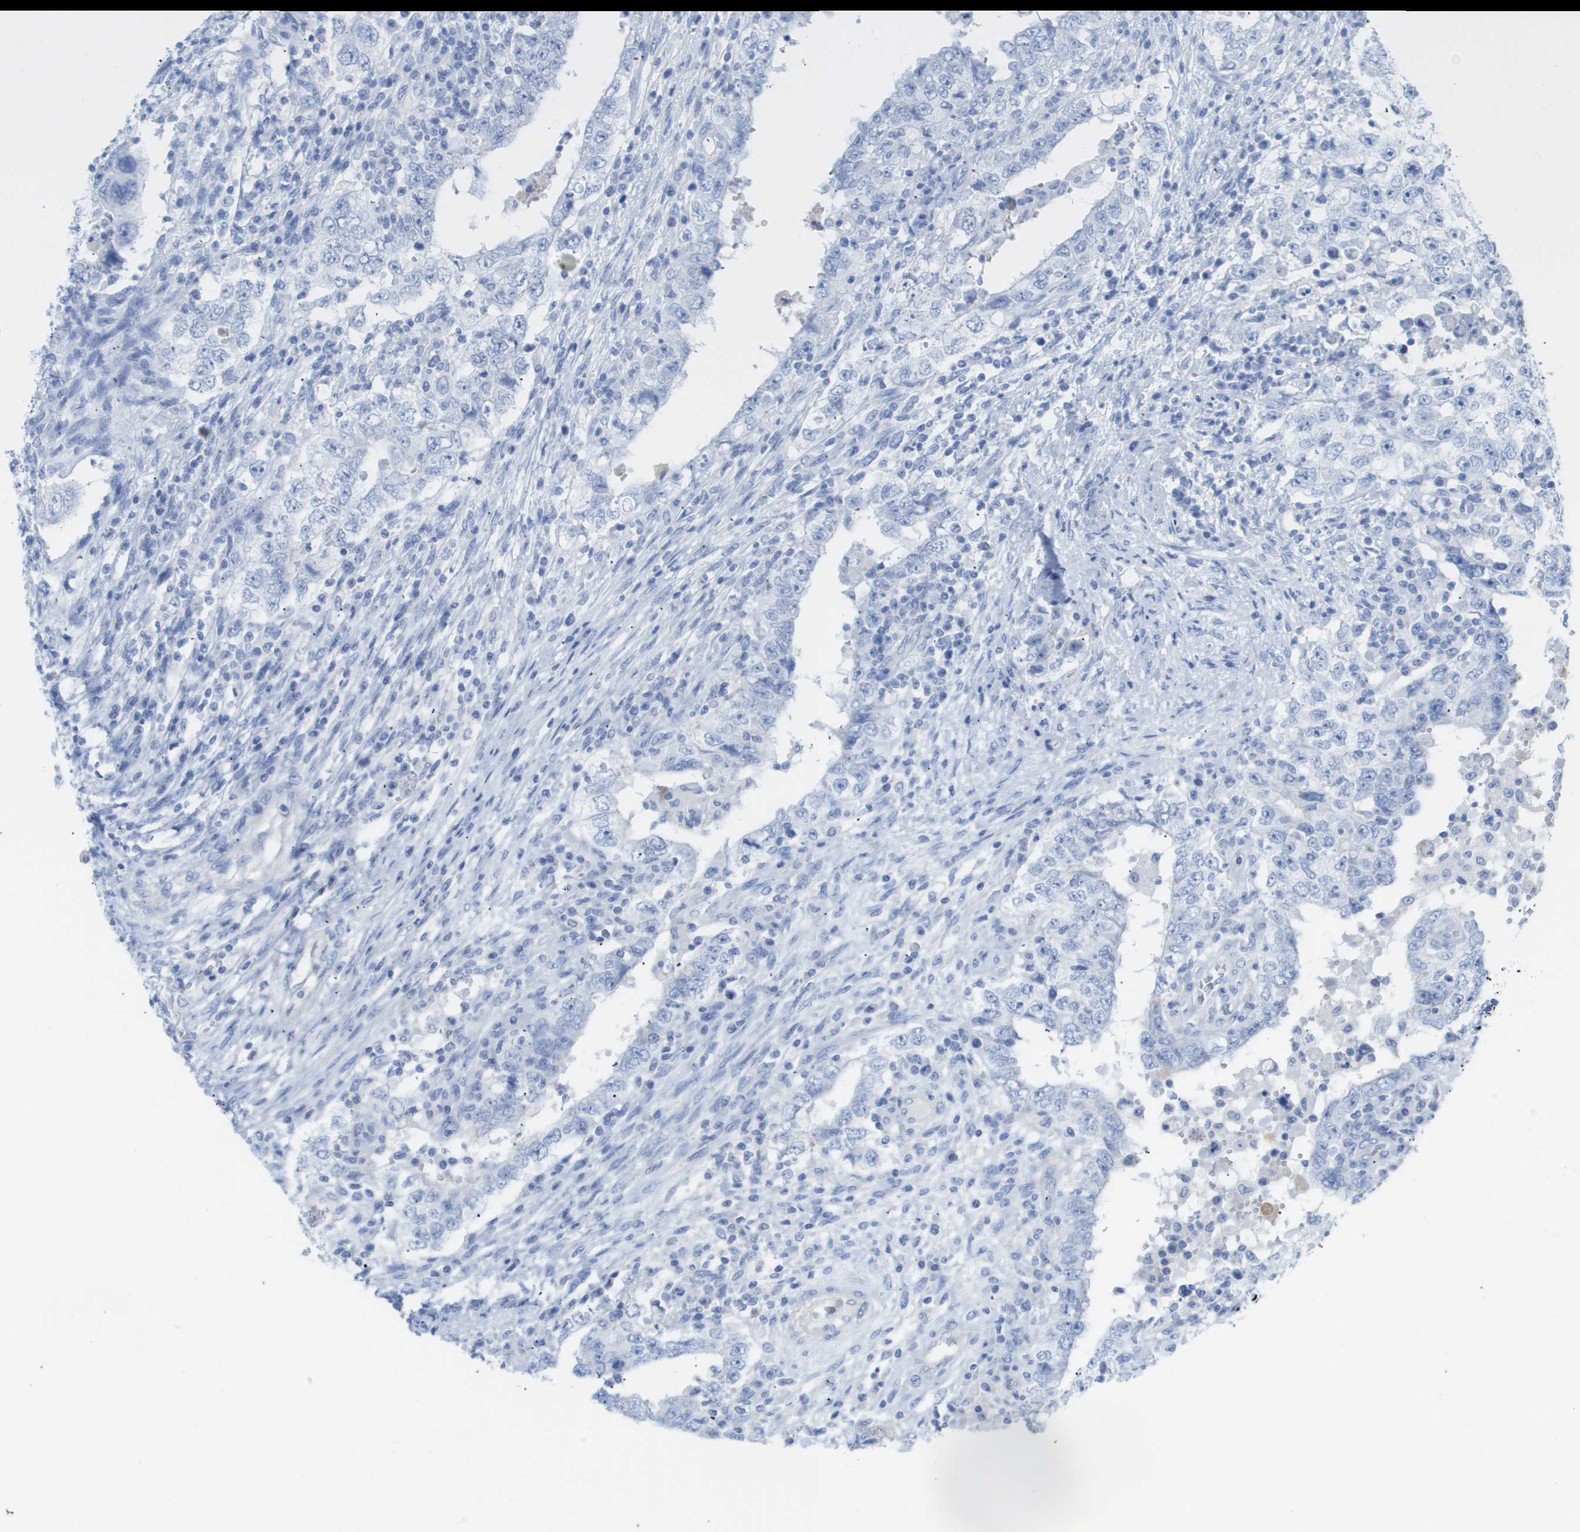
{"staining": {"intensity": "negative", "quantity": "none", "location": "none"}, "tissue": "testis cancer", "cell_type": "Tumor cells", "image_type": "cancer", "snomed": [{"axis": "morphology", "description": "Carcinoma, Embryonal, NOS"}, {"axis": "topography", "description": "Testis"}], "caption": "Immunohistochemistry (IHC) micrograph of human testis cancer stained for a protein (brown), which reveals no staining in tumor cells. Brightfield microscopy of immunohistochemistry (IHC) stained with DAB (brown) and hematoxylin (blue), captured at high magnification.", "gene": "MYL3", "patient": {"sex": "male", "age": 26}}